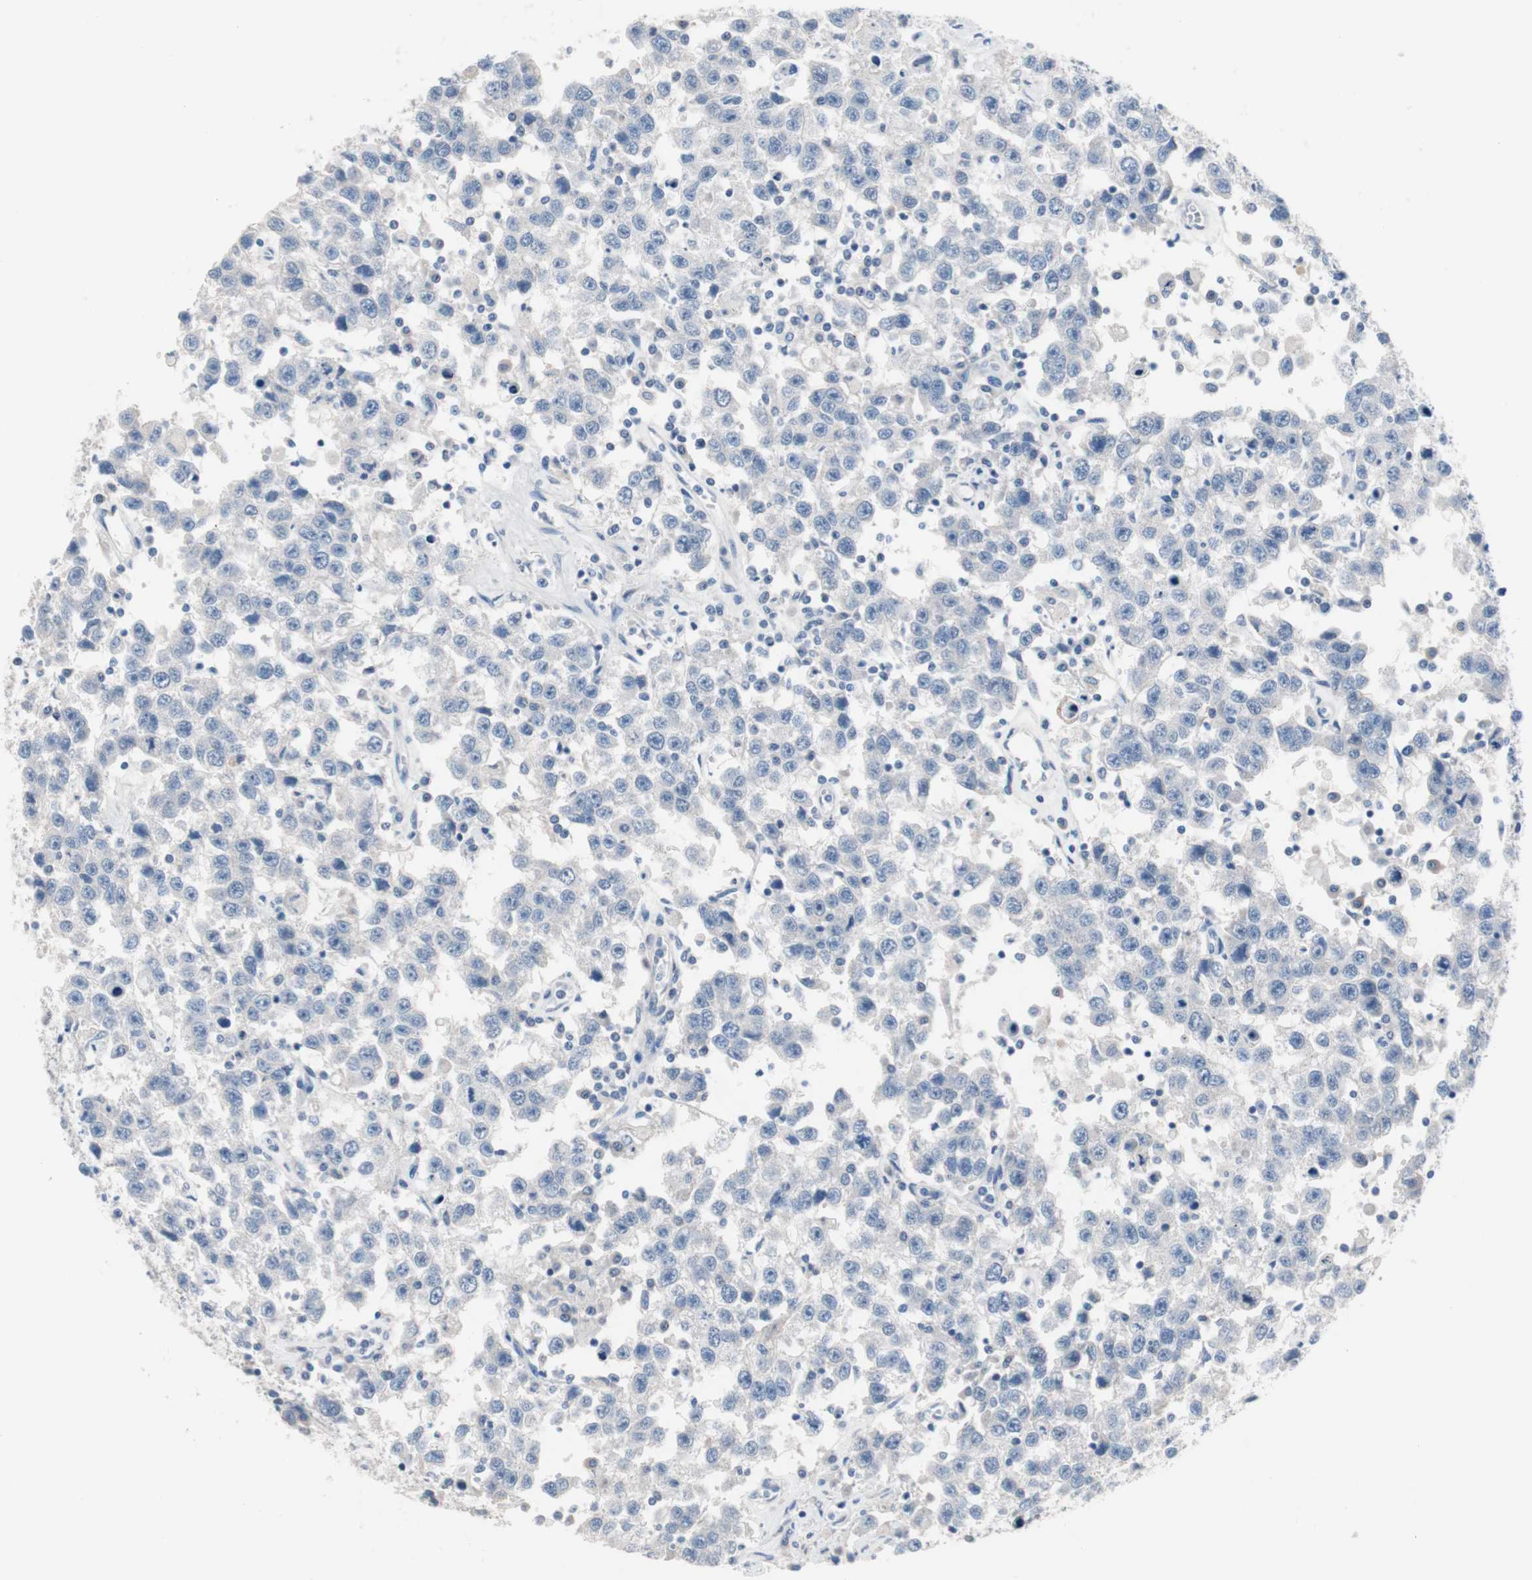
{"staining": {"intensity": "negative", "quantity": "none", "location": "none"}, "tissue": "testis cancer", "cell_type": "Tumor cells", "image_type": "cancer", "snomed": [{"axis": "morphology", "description": "Seminoma, NOS"}, {"axis": "topography", "description": "Testis"}], "caption": "Immunohistochemistry photomicrograph of testis cancer stained for a protein (brown), which displays no staining in tumor cells.", "gene": "ULBP1", "patient": {"sex": "male", "age": 41}}